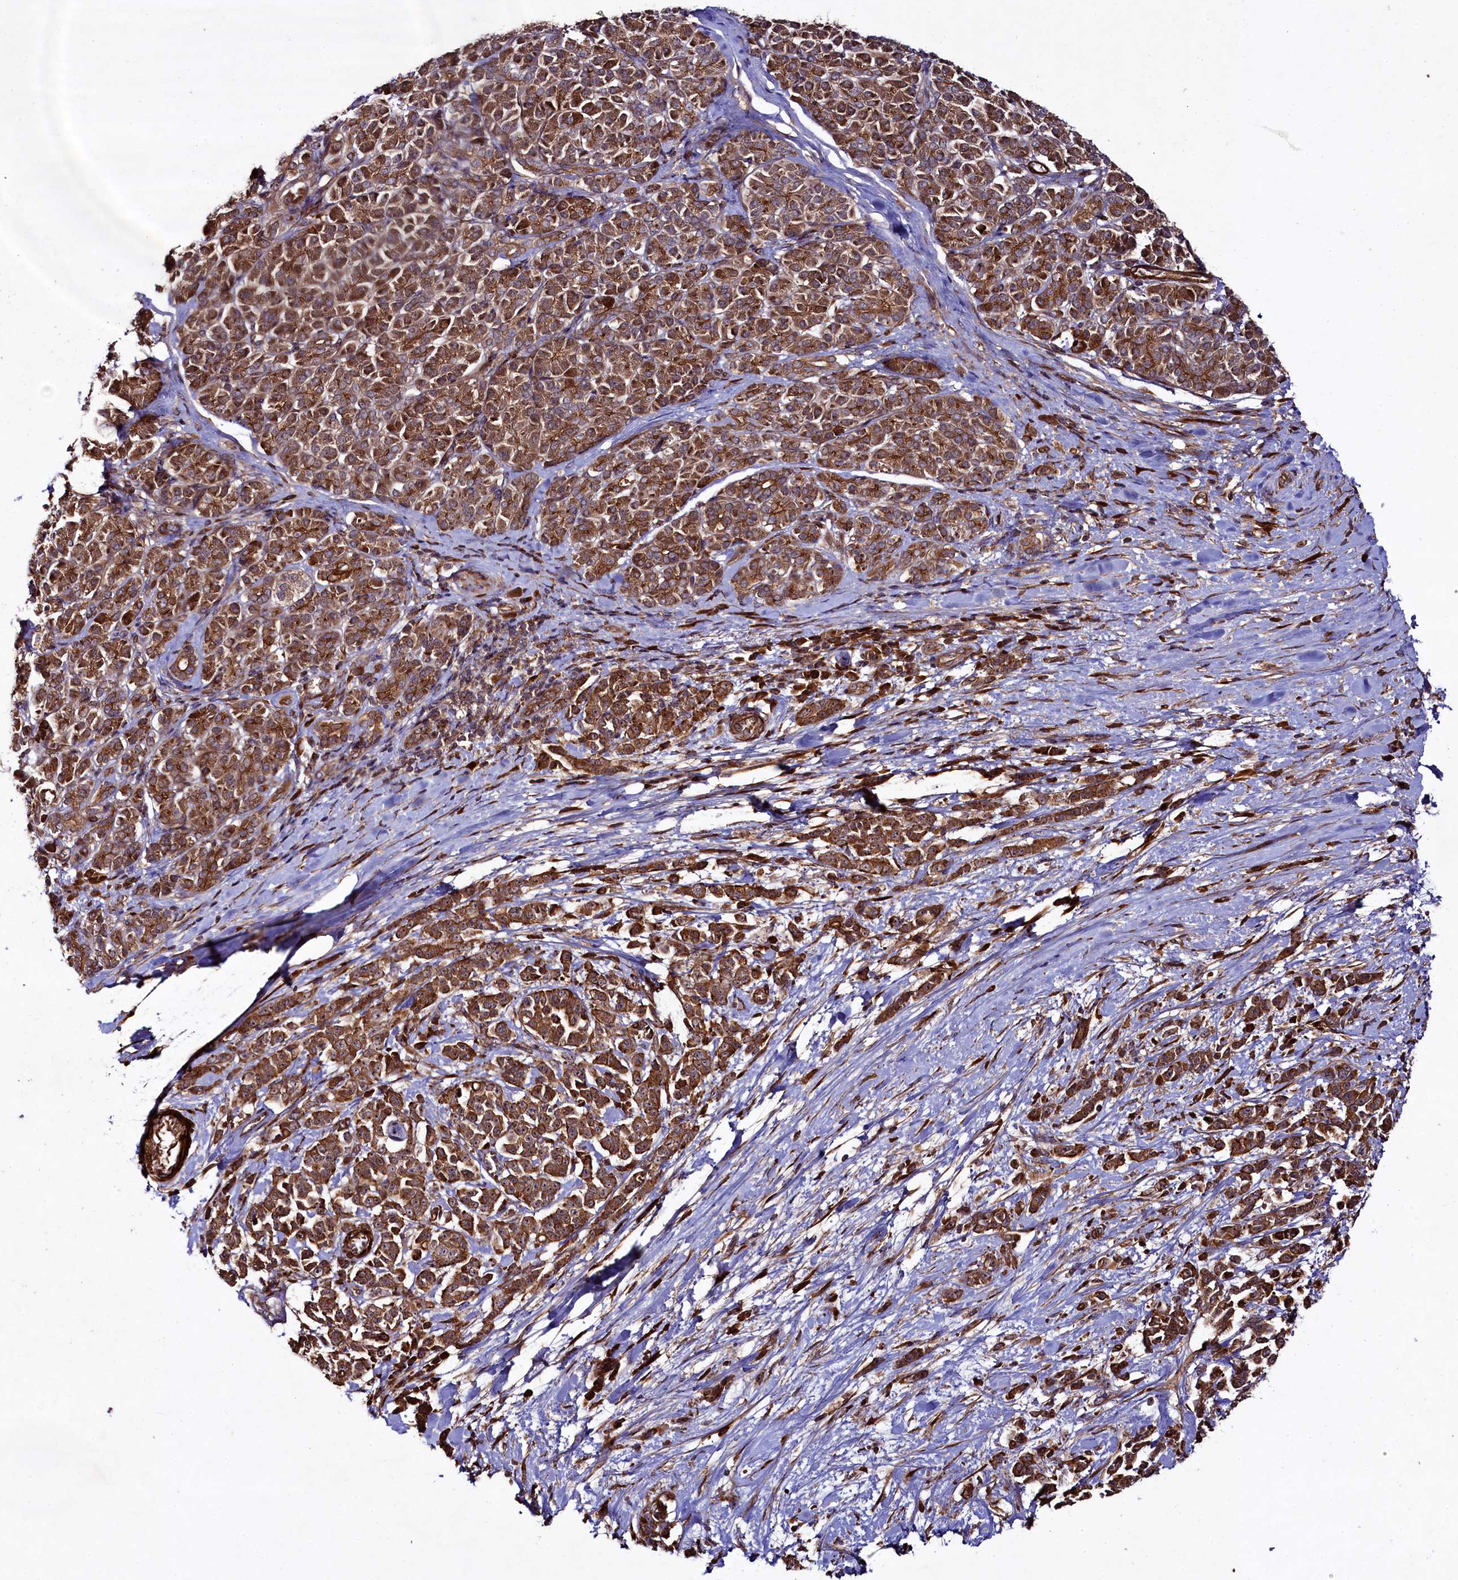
{"staining": {"intensity": "moderate", "quantity": ">75%", "location": "cytoplasmic/membranous"}, "tissue": "pancreatic cancer", "cell_type": "Tumor cells", "image_type": "cancer", "snomed": [{"axis": "morphology", "description": "Normal tissue, NOS"}, {"axis": "morphology", "description": "Adenocarcinoma, NOS"}, {"axis": "topography", "description": "Pancreas"}], "caption": "Immunohistochemistry micrograph of pancreatic adenocarcinoma stained for a protein (brown), which reveals medium levels of moderate cytoplasmic/membranous staining in approximately >75% of tumor cells.", "gene": "CCDC102A", "patient": {"sex": "female", "age": 64}}